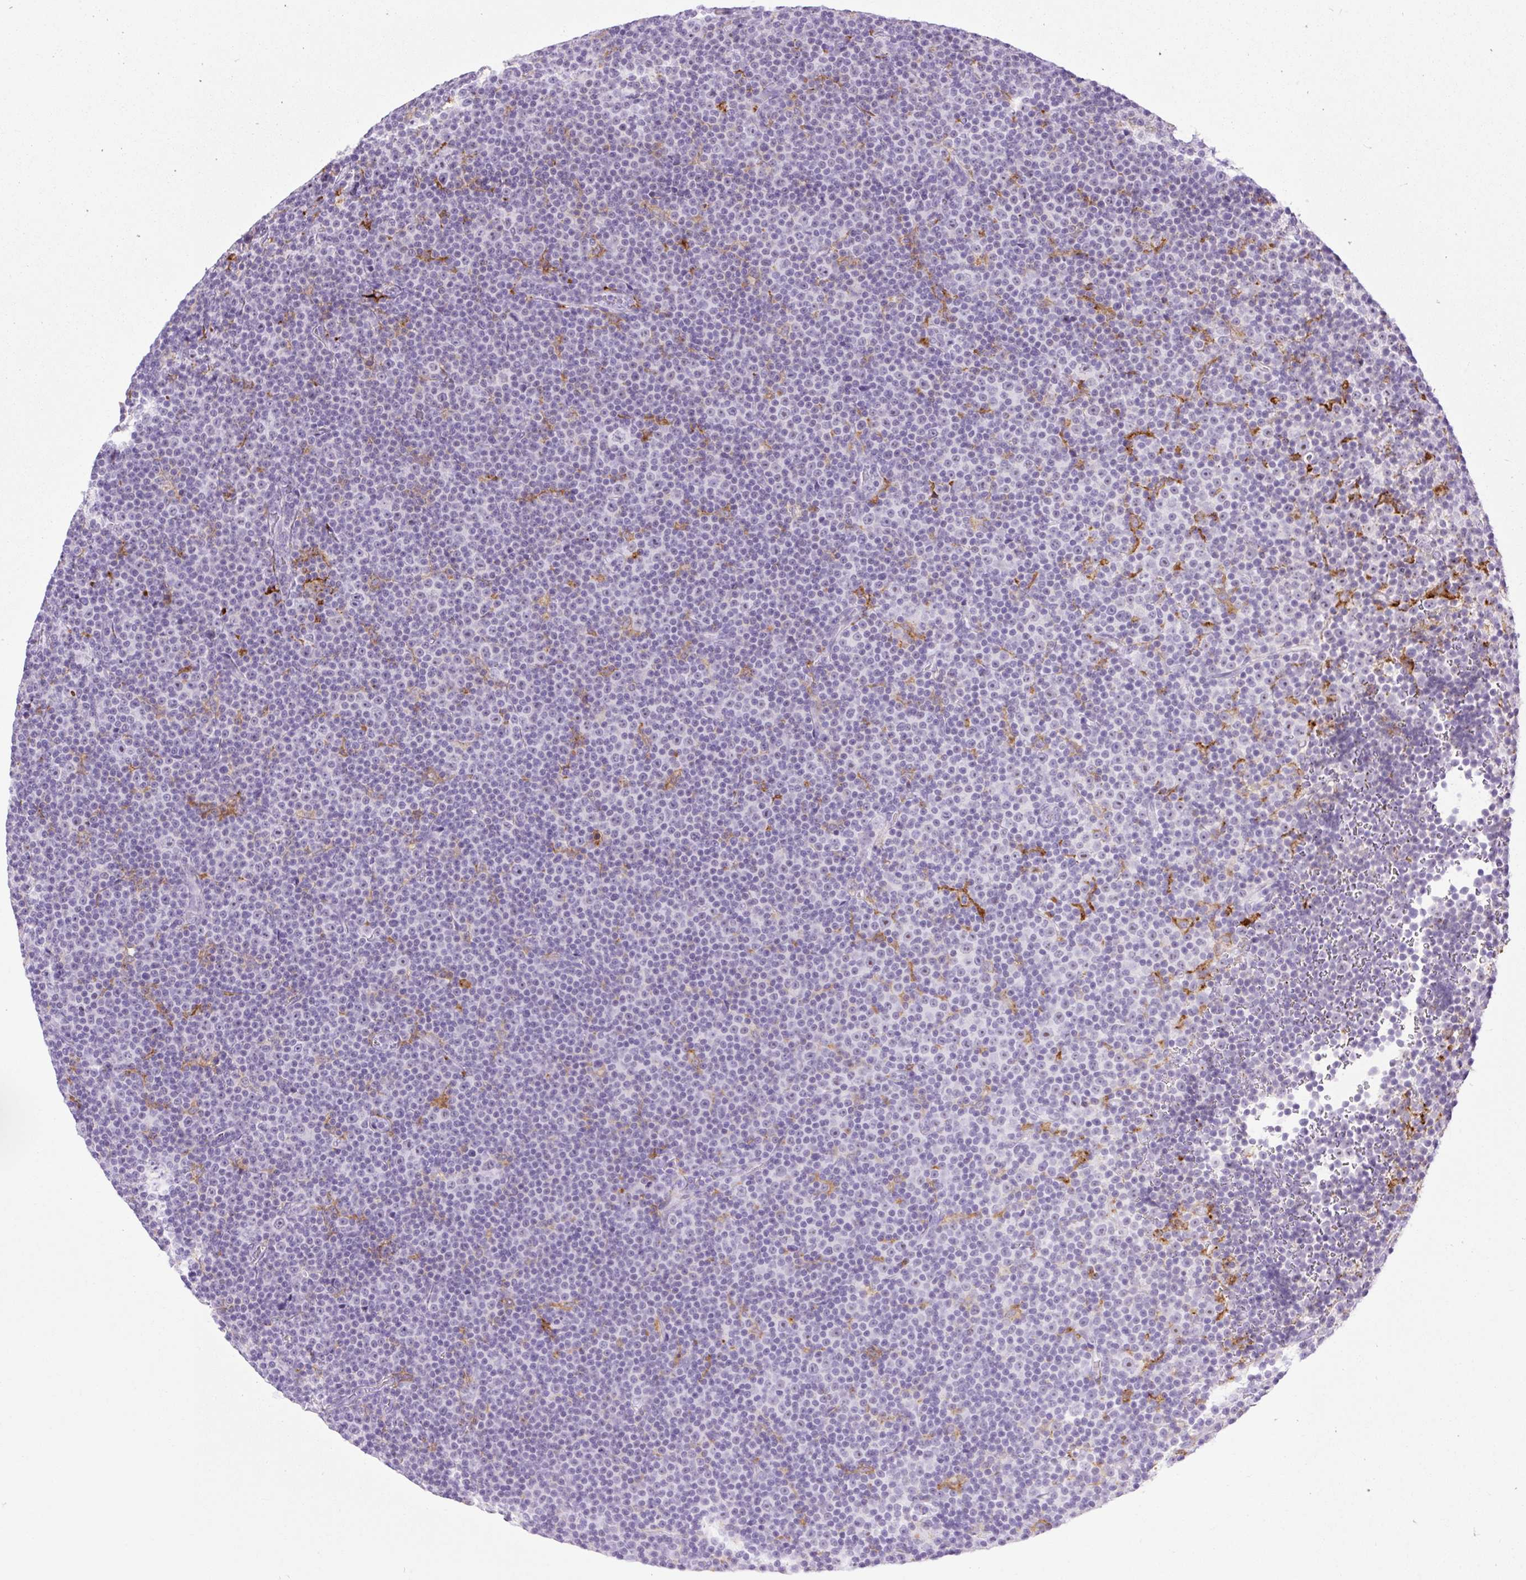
{"staining": {"intensity": "negative", "quantity": "none", "location": "none"}, "tissue": "lymphoma", "cell_type": "Tumor cells", "image_type": "cancer", "snomed": [{"axis": "morphology", "description": "Malignant lymphoma, non-Hodgkin's type, Low grade"}, {"axis": "topography", "description": "Lymph node"}], "caption": "A histopathology image of human malignant lymphoma, non-Hodgkin's type (low-grade) is negative for staining in tumor cells. (Brightfield microscopy of DAB (3,3'-diaminobenzidine) immunohistochemistry at high magnification).", "gene": "SIGLEC1", "patient": {"sex": "female", "age": 67}}